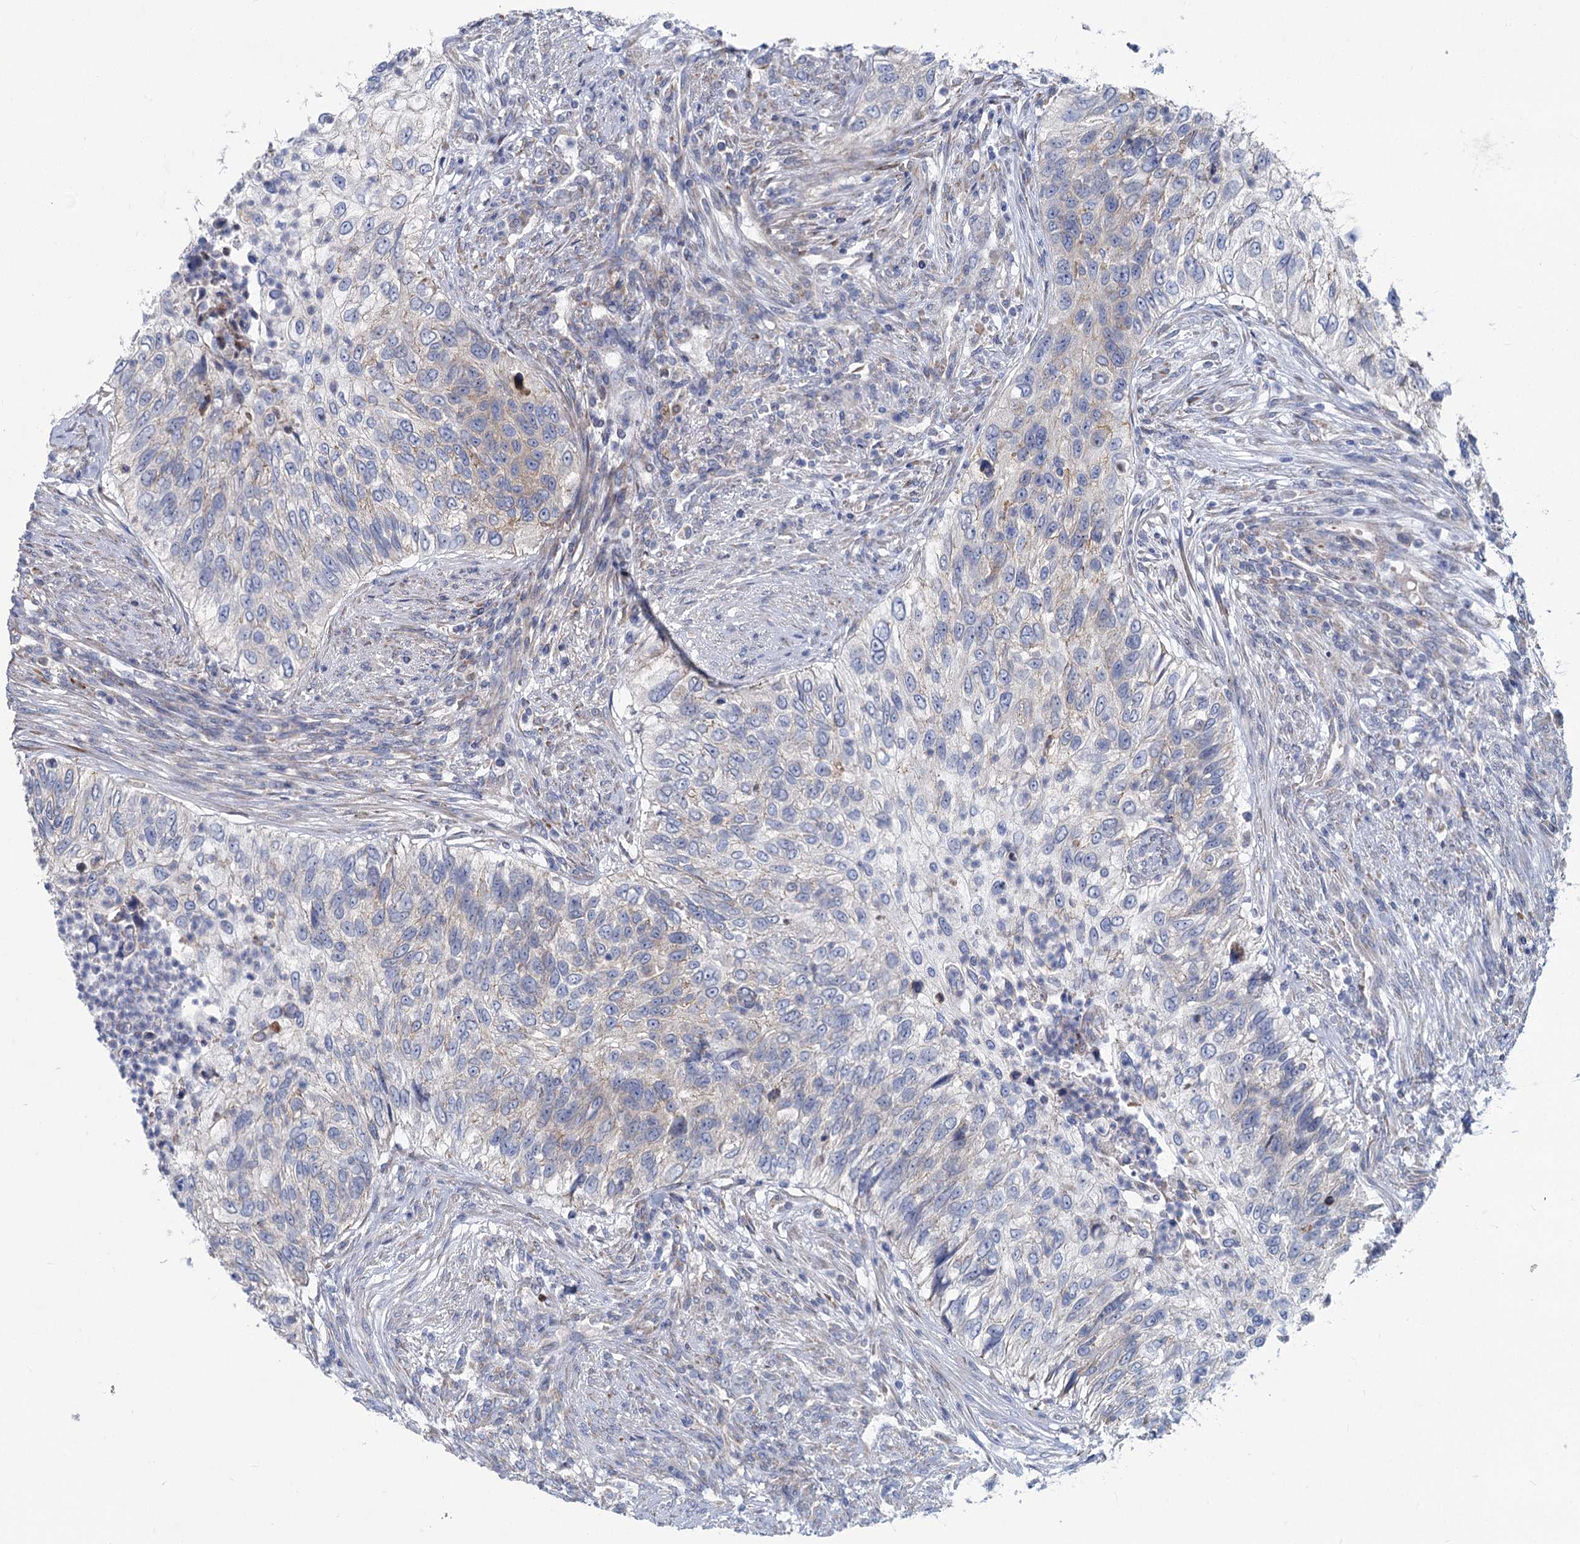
{"staining": {"intensity": "negative", "quantity": "none", "location": "none"}, "tissue": "urothelial cancer", "cell_type": "Tumor cells", "image_type": "cancer", "snomed": [{"axis": "morphology", "description": "Urothelial carcinoma, High grade"}, {"axis": "topography", "description": "Urinary bladder"}], "caption": "High-grade urothelial carcinoma was stained to show a protein in brown. There is no significant expression in tumor cells. The staining is performed using DAB (3,3'-diaminobenzidine) brown chromogen with nuclei counter-stained in using hematoxylin.", "gene": "PRSS35", "patient": {"sex": "female", "age": 60}}